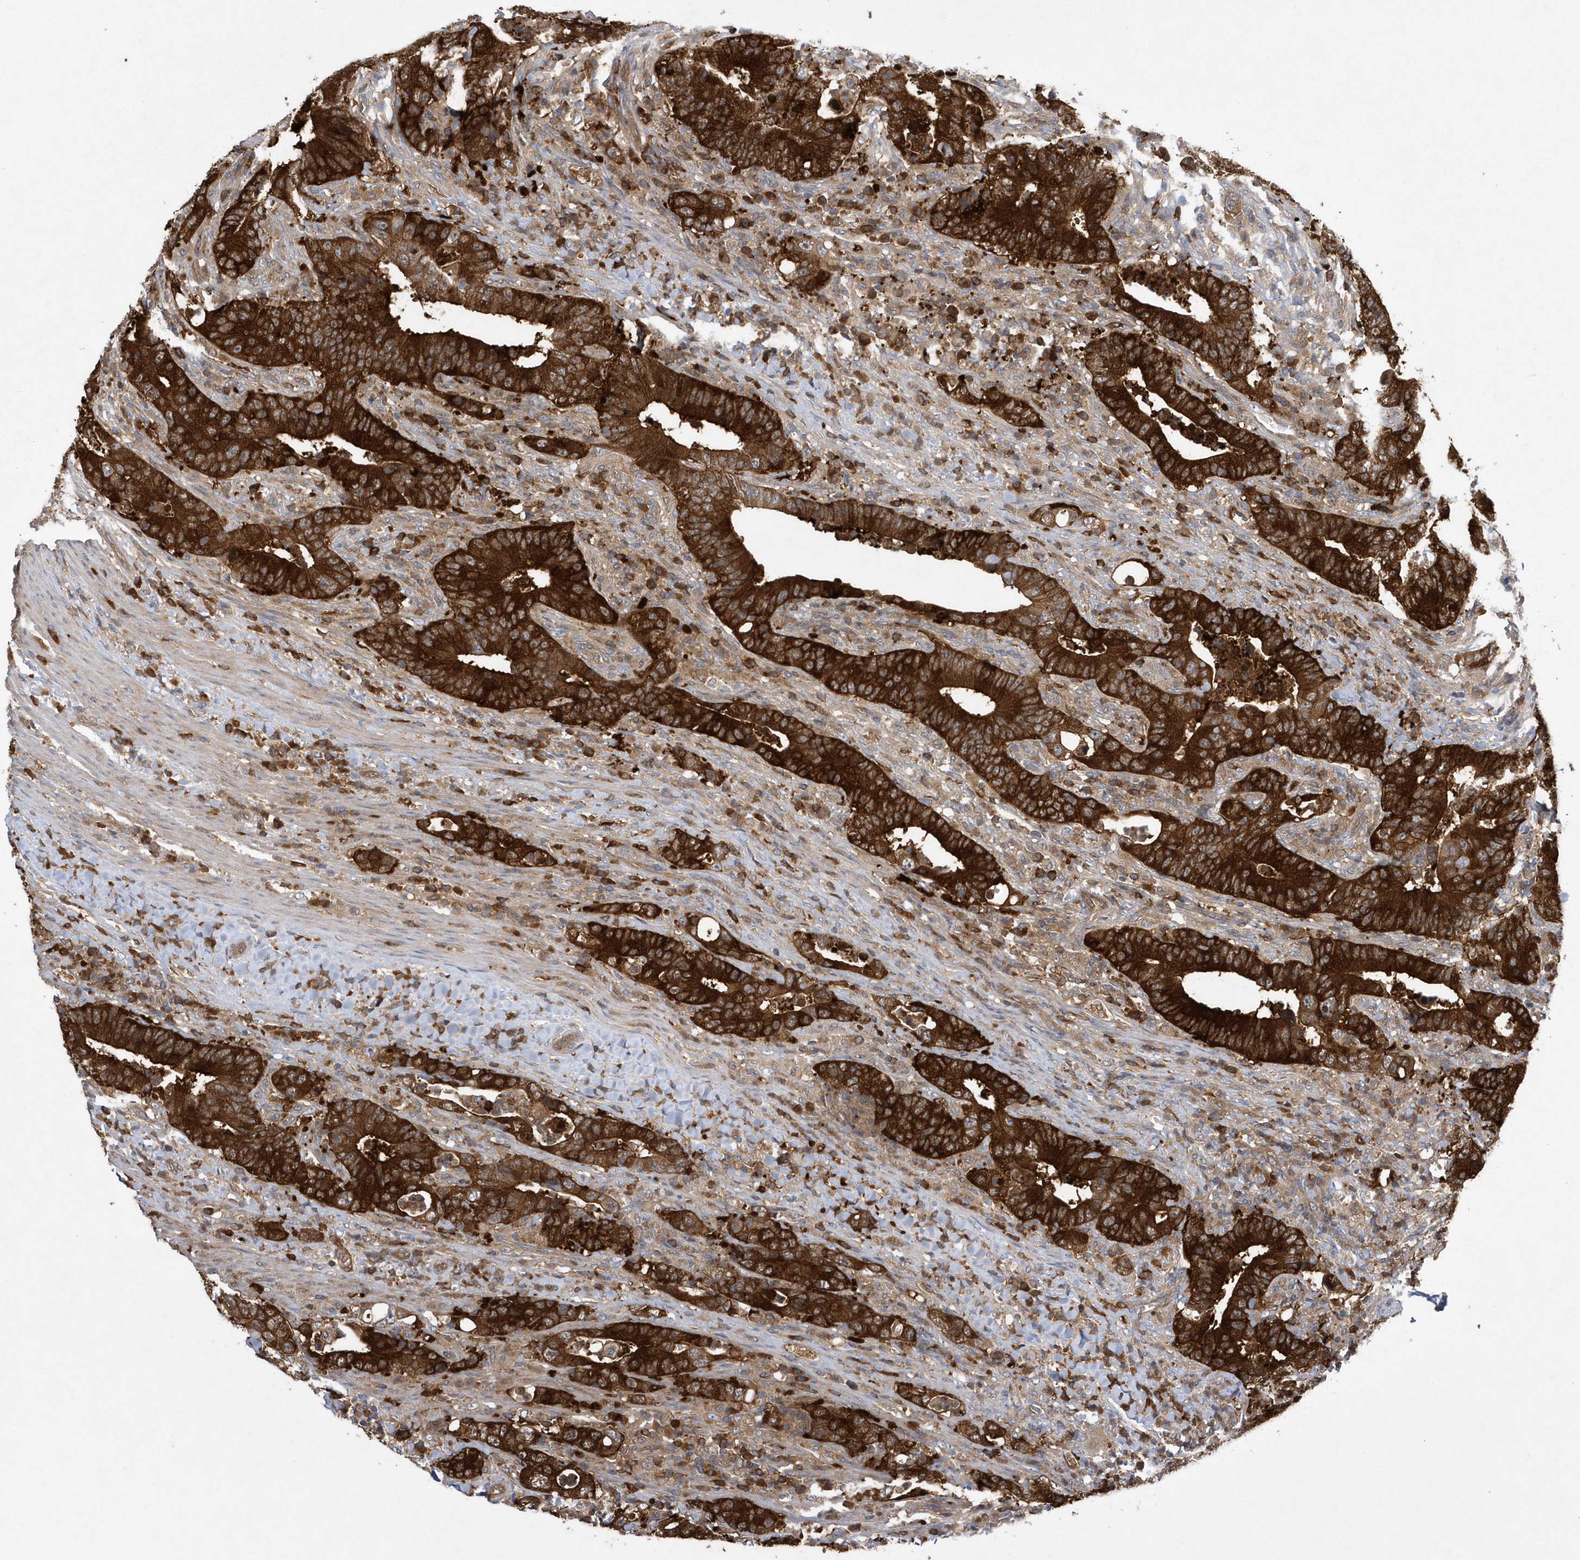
{"staining": {"intensity": "strong", "quantity": ">75%", "location": "cytoplasmic/membranous"}, "tissue": "colorectal cancer", "cell_type": "Tumor cells", "image_type": "cancer", "snomed": [{"axis": "morphology", "description": "Adenocarcinoma, NOS"}, {"axis": "topography", "description": "Colon"}], "caption": "About >75% of tumor cells in colorectal cancer demonstrate strong cytoplasmic/membranous protein staining as visualized by brown immunohistochemical staining.", "gene": "PAICS", "patient": {"sex": "female", "age": 75}}